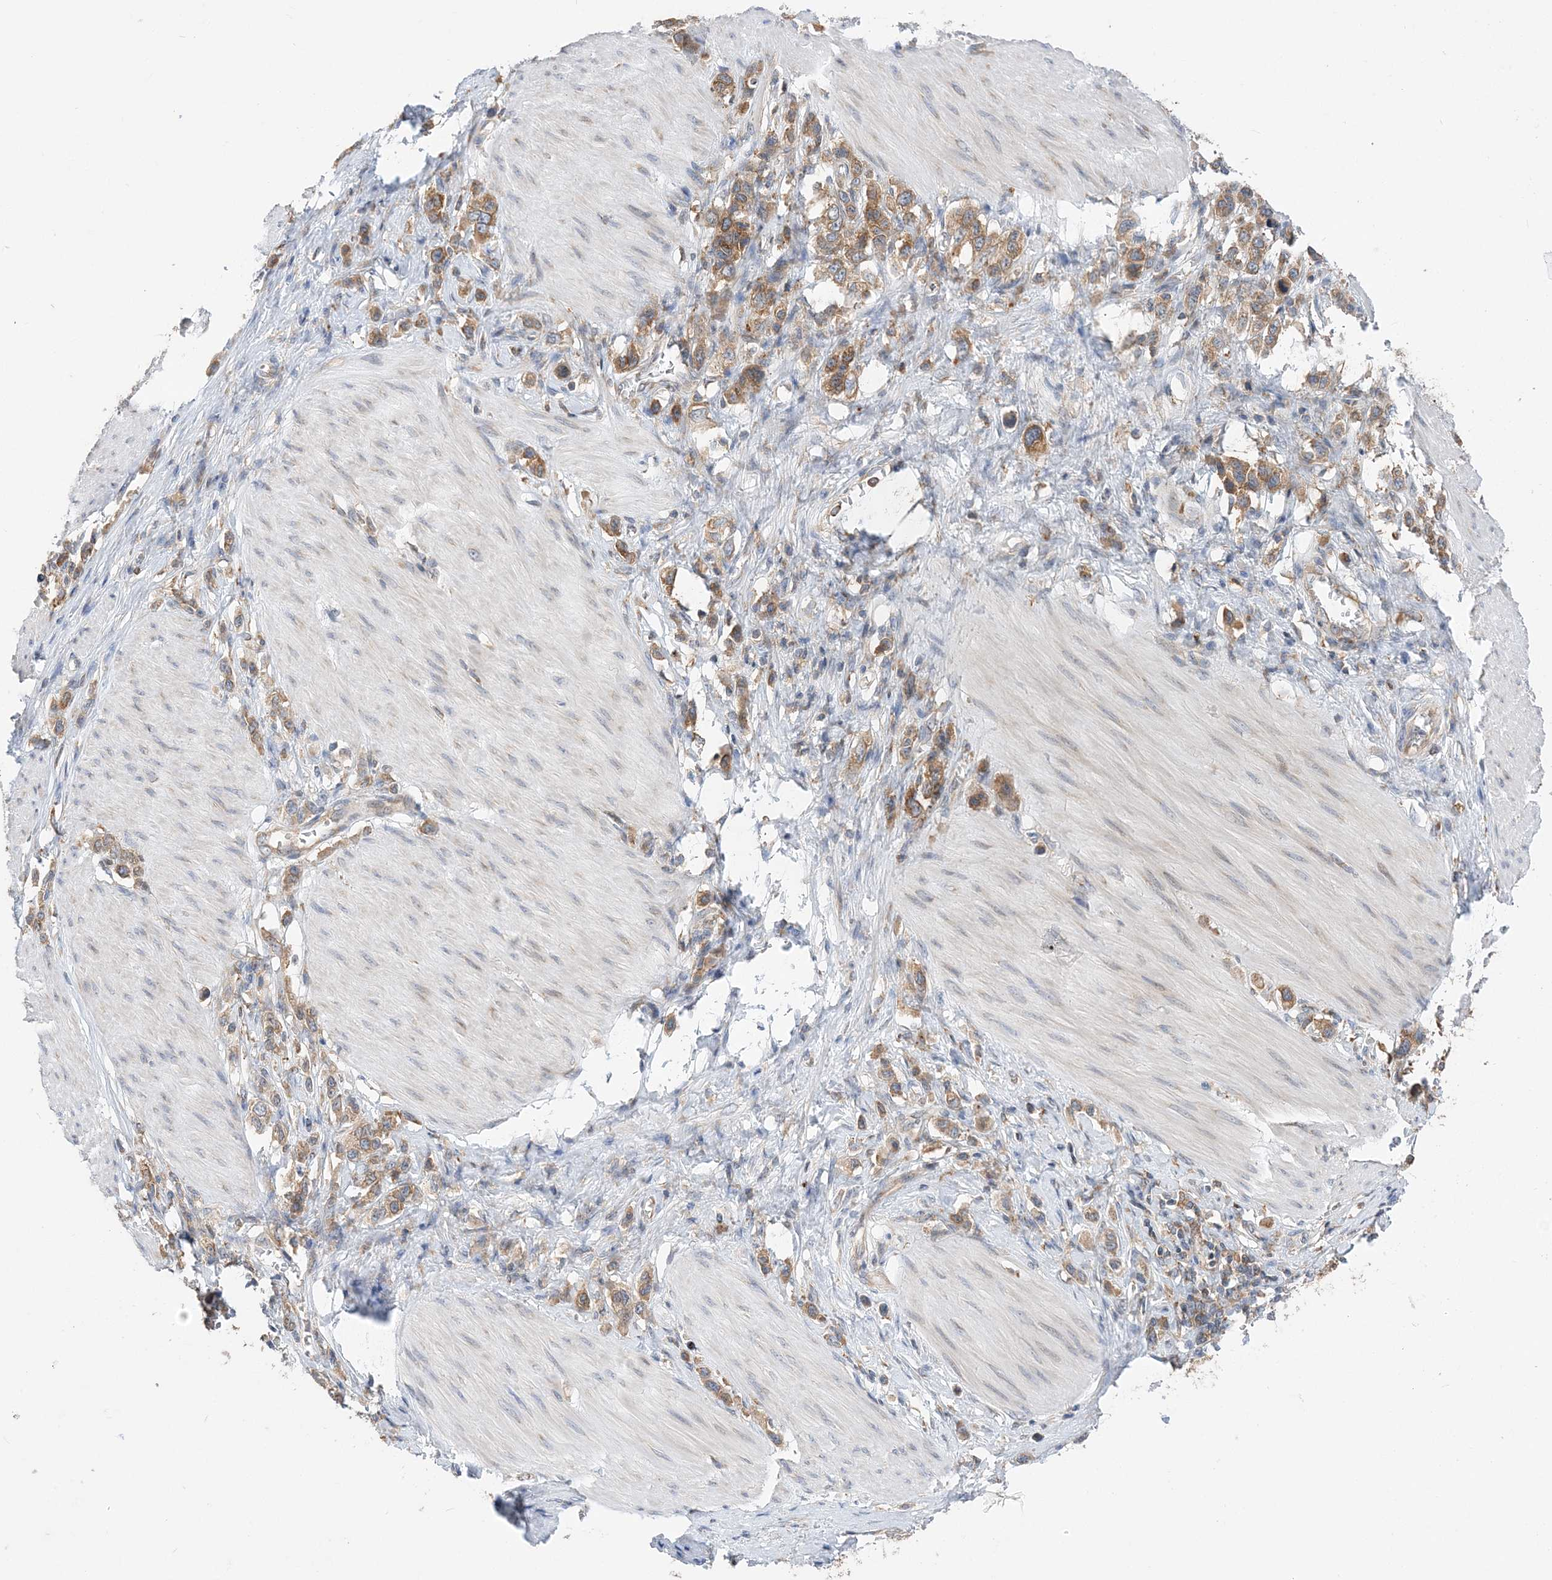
{"staining": {"intensity": "moderate", "quantity": ">75%", "location": "cytoplasmic/membranous"}, "tissue": "stomach cancer", "cell_type": "Tumor cells", "image_type": "cancer", "snomed": [{"axis": "morphology", "description": "Adenocarcinoma, NOS"}, {"axis": "topography", "description": "Stomach"}], "caption": "Stomach cancer (adenocarcinoma) stained with DAB (3,3'-diaminobenzidine) immunohistochemistry demonstrates medium levels of moderate cytoplasmic/membranous staining in approximately >75% of tumor cells.", "gene": "LARP4B", "patient": {"sex": "female", "age": 65}}